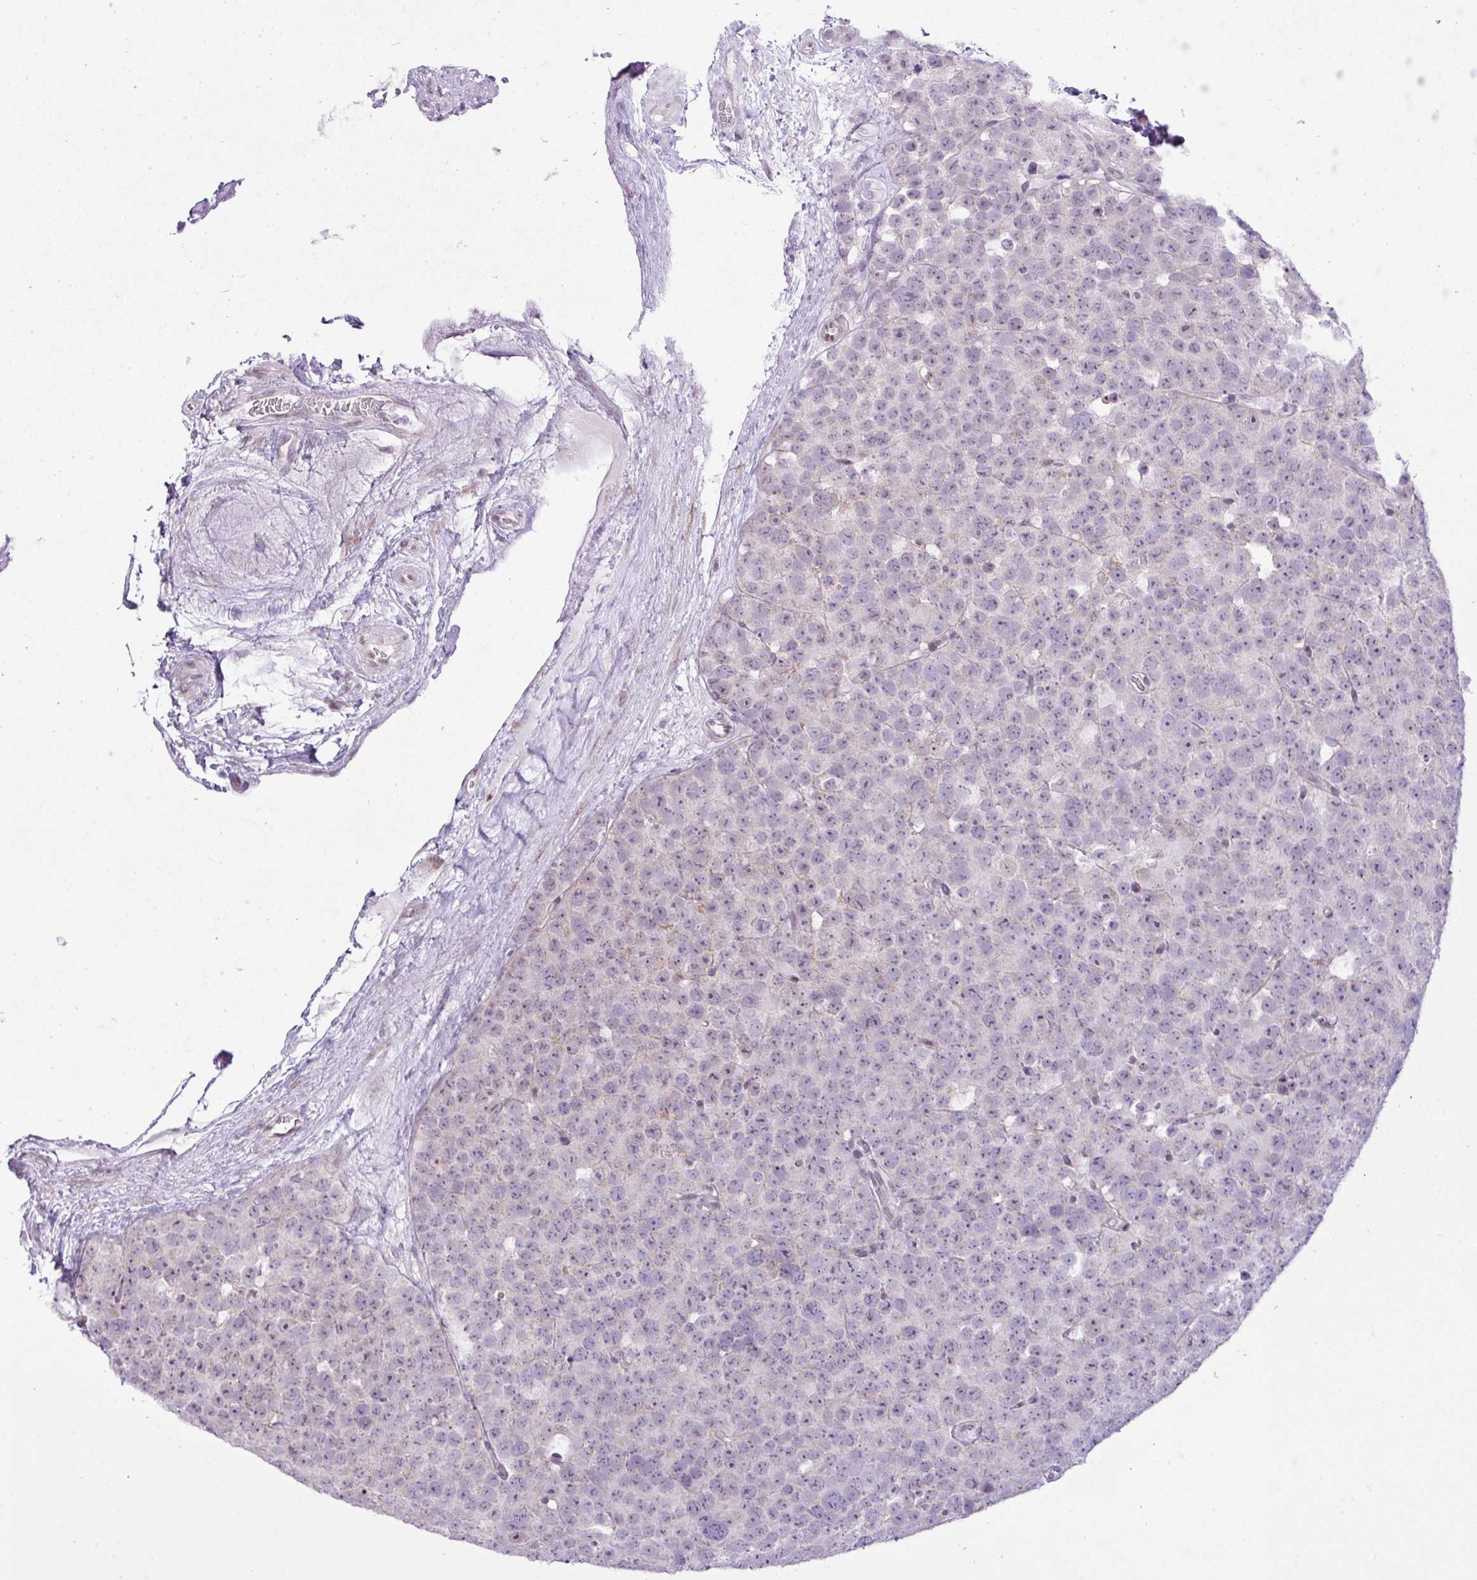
{"staining": {"intensity": "weak", "quantity": "<25%", "location": "nuclear"}, "tissue": "testis cancer", "cell_type": "Tumor cells", "image_type": "cancer", "snomed": [{"axis": "morphology", "description": "Seminoma, NOS"}, {"axis": "topography", "description": "Testis"}], "caption": "DAB (3,3'-diaminobenzidine) immunohistochemical staining of testis cancer (seminoma) shows no significant staining in tumor cells.", "gene": "ELOA2", "patient": {"sex": "male", "age": 71}}